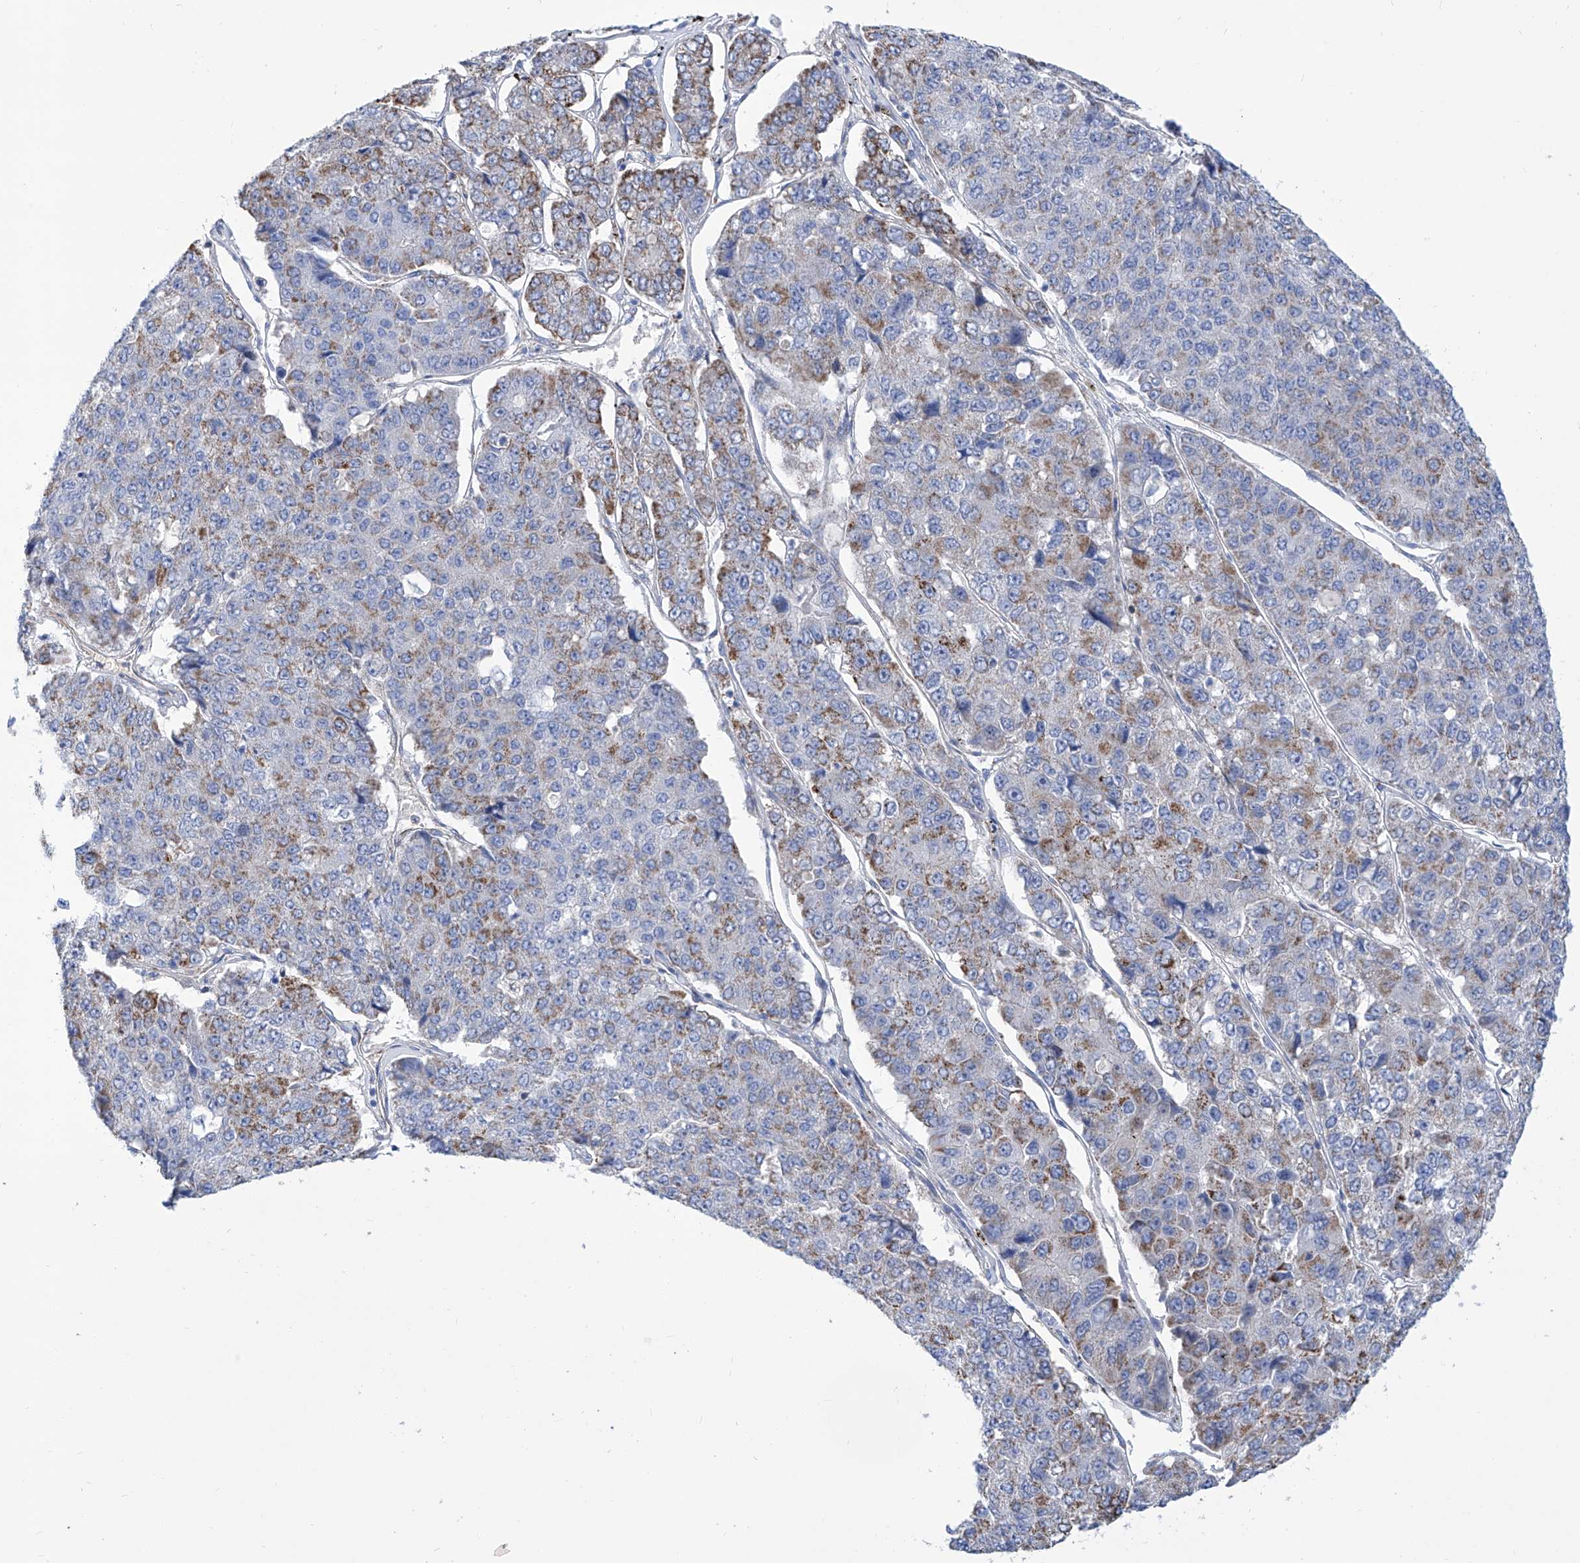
{"staining": {"intensity": "moderate", "quantity": "25%-75%", "location": "cytoplasmic/membranous"}, "tissue": "pancreatic cancer", "cell_type": "Tumor cells", "image_type": "cancer", "snomed": [{"axis": "morphology", "description": "Adenocarcinoma, NOS"}, {"axis": "topography", "description": "Pancreas"}], "caption": "Human pancreatic adenocarcinoma stained with a protein marker reveals moderate staining in tumor cells.", "gene": "SRBD1", "patient": {"sex": "male", "age": 50}}